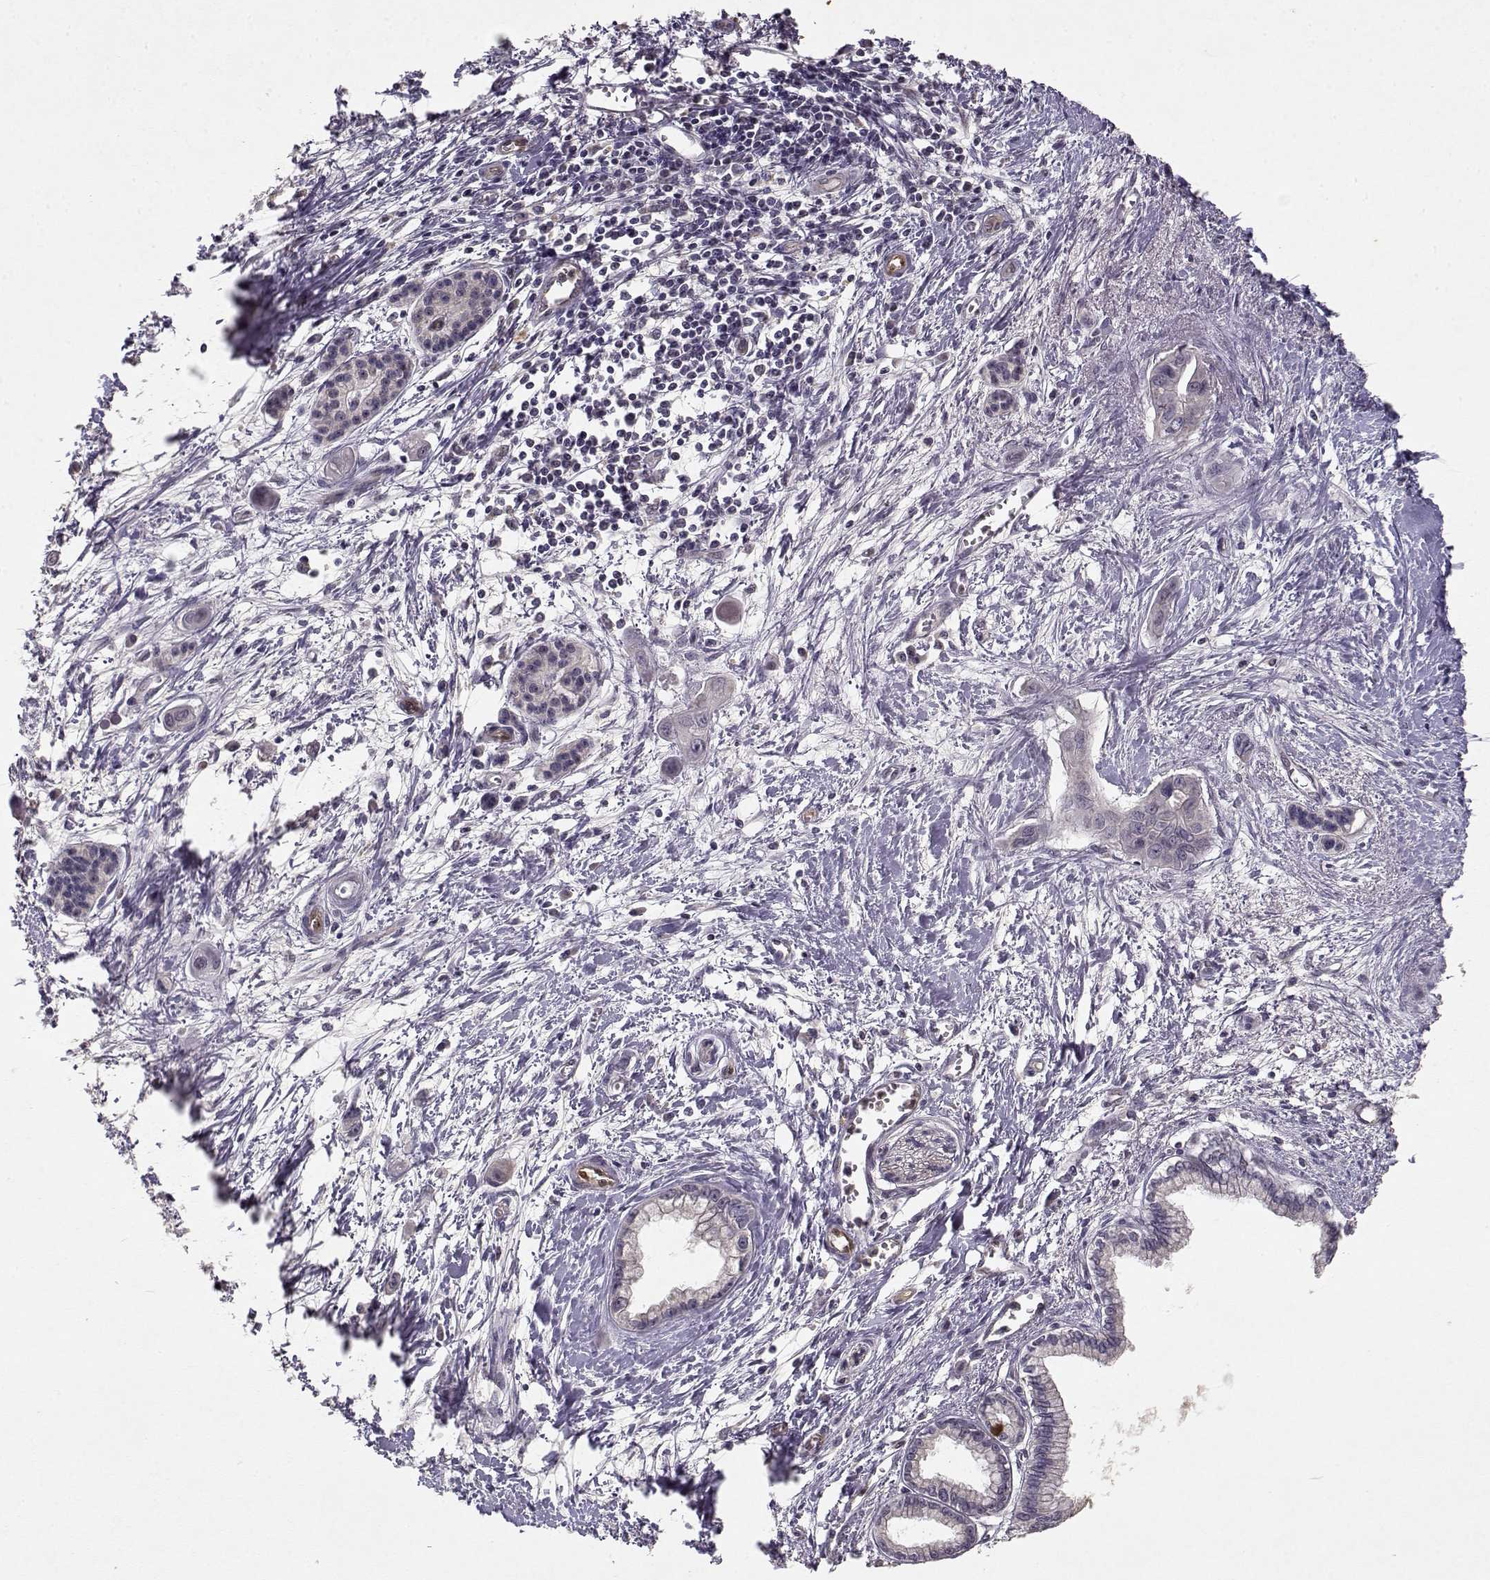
{"staining": {"intensity": "negative", "quantity": "none", "location": "none"}, "tissue": "pancreatic cancer", "cell_type": "Tumor cells", "image_type": "cancer", "snomed": [{"axis": "morphology", "description": "Adenocarcinoma, NOS"}, {"axis": "topography", "description": "Pancreas"}], "caption": "DAB immunohistochemical staining of pancreatic cancer (adenocarcinoma) shows no significant expression in tumor cells.", "gene": "BMX", "patient": {"sex": "male", "age": 60}}